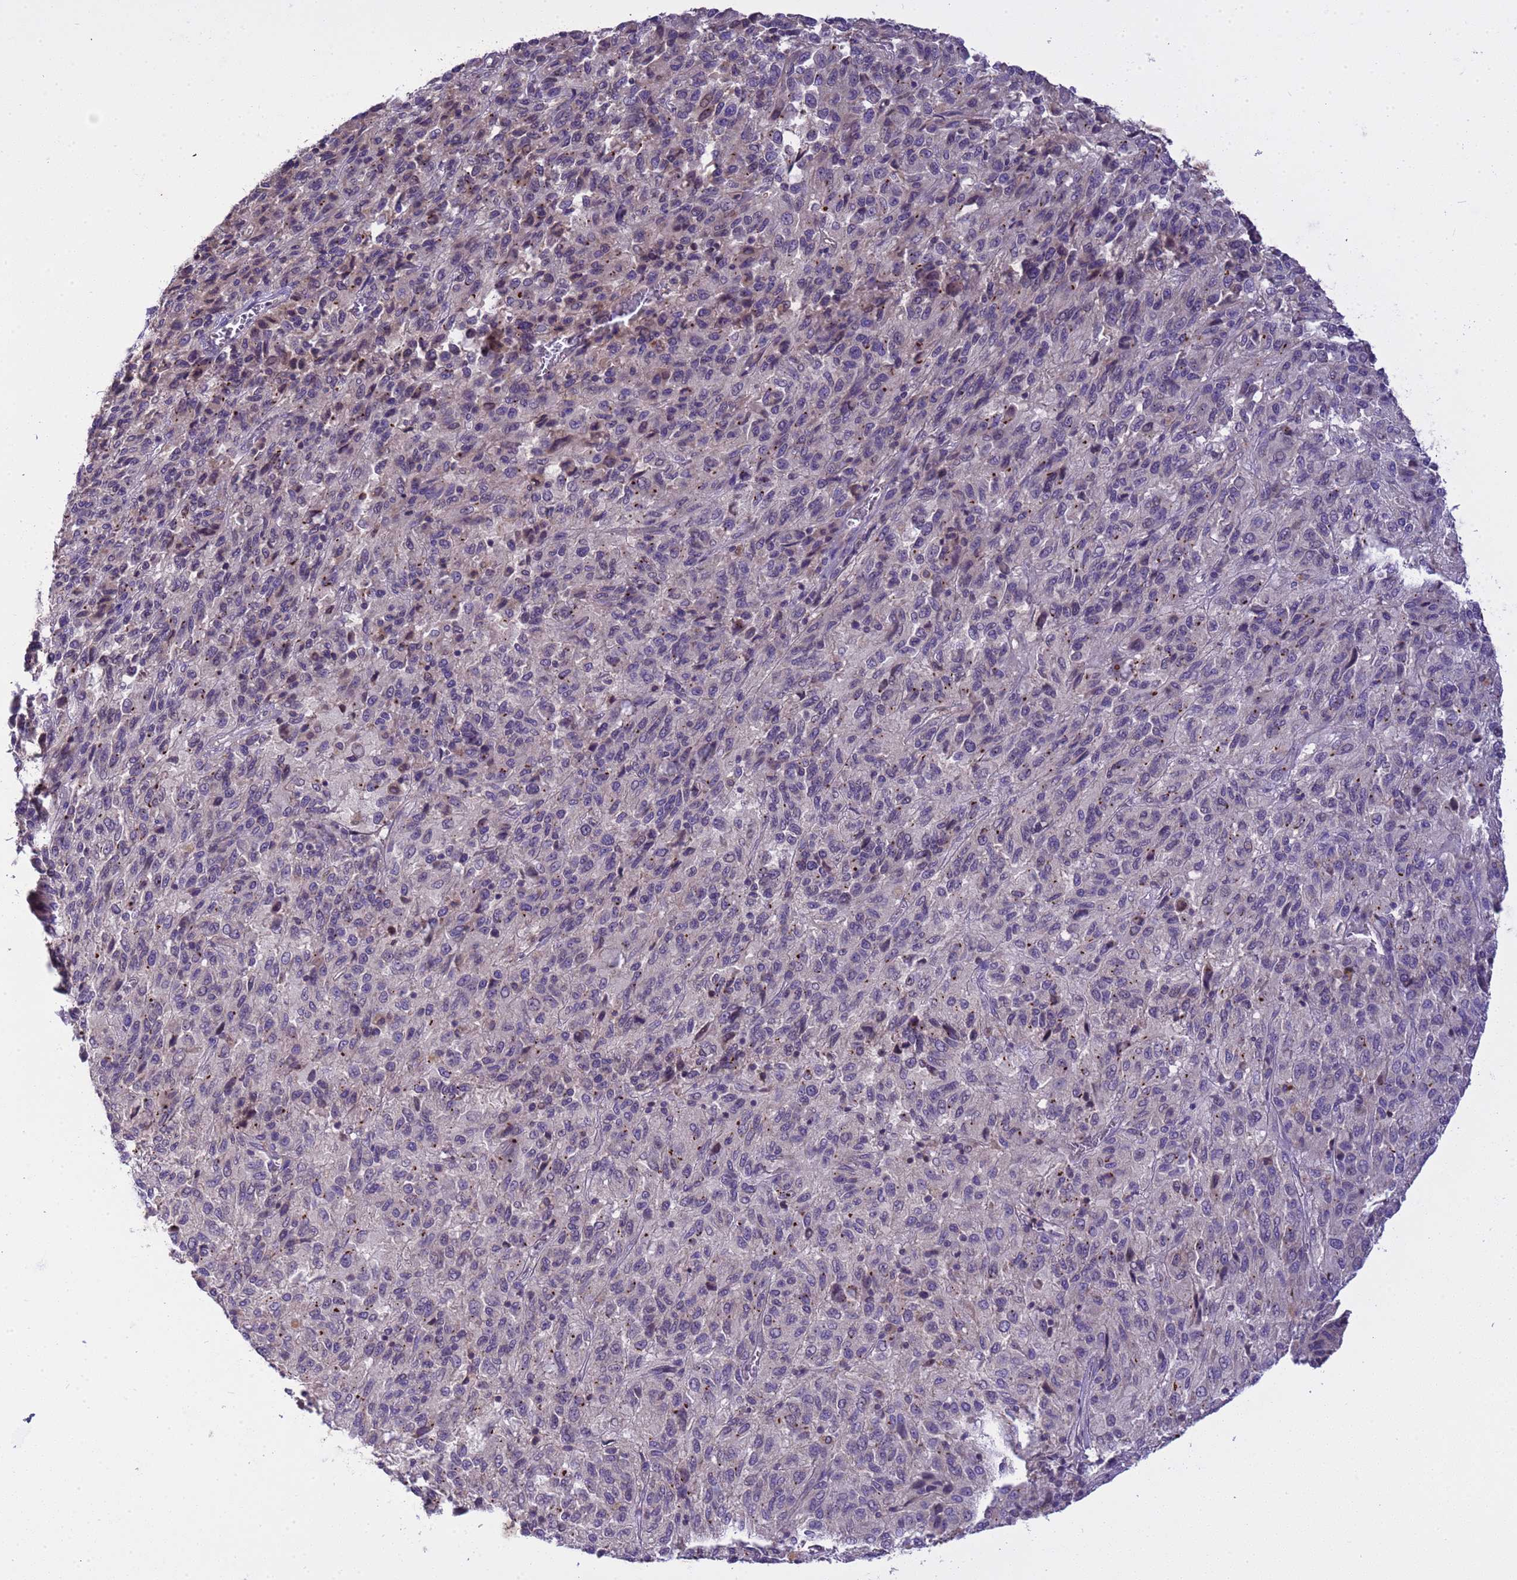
{"staining": {"intensity": "weak", "quantity": "<25%", "location": "cytoplasmic/membranous,nuclear"}, "tissue": "melanoma", "cell_type": "Tumor cells", "image_type": "cancer", "snomed": [{"axis": "morphology", "description": "Malignant melanoma, Metastatic site"}, {"axis": "topography", "description": "Lung"}], "caption": "The histopathology image displays no staining of tumor cells in malignant melanoma (metastatic site).", "gene": "PLCXD3", "patient": {"sex": "male", "age": 64}}